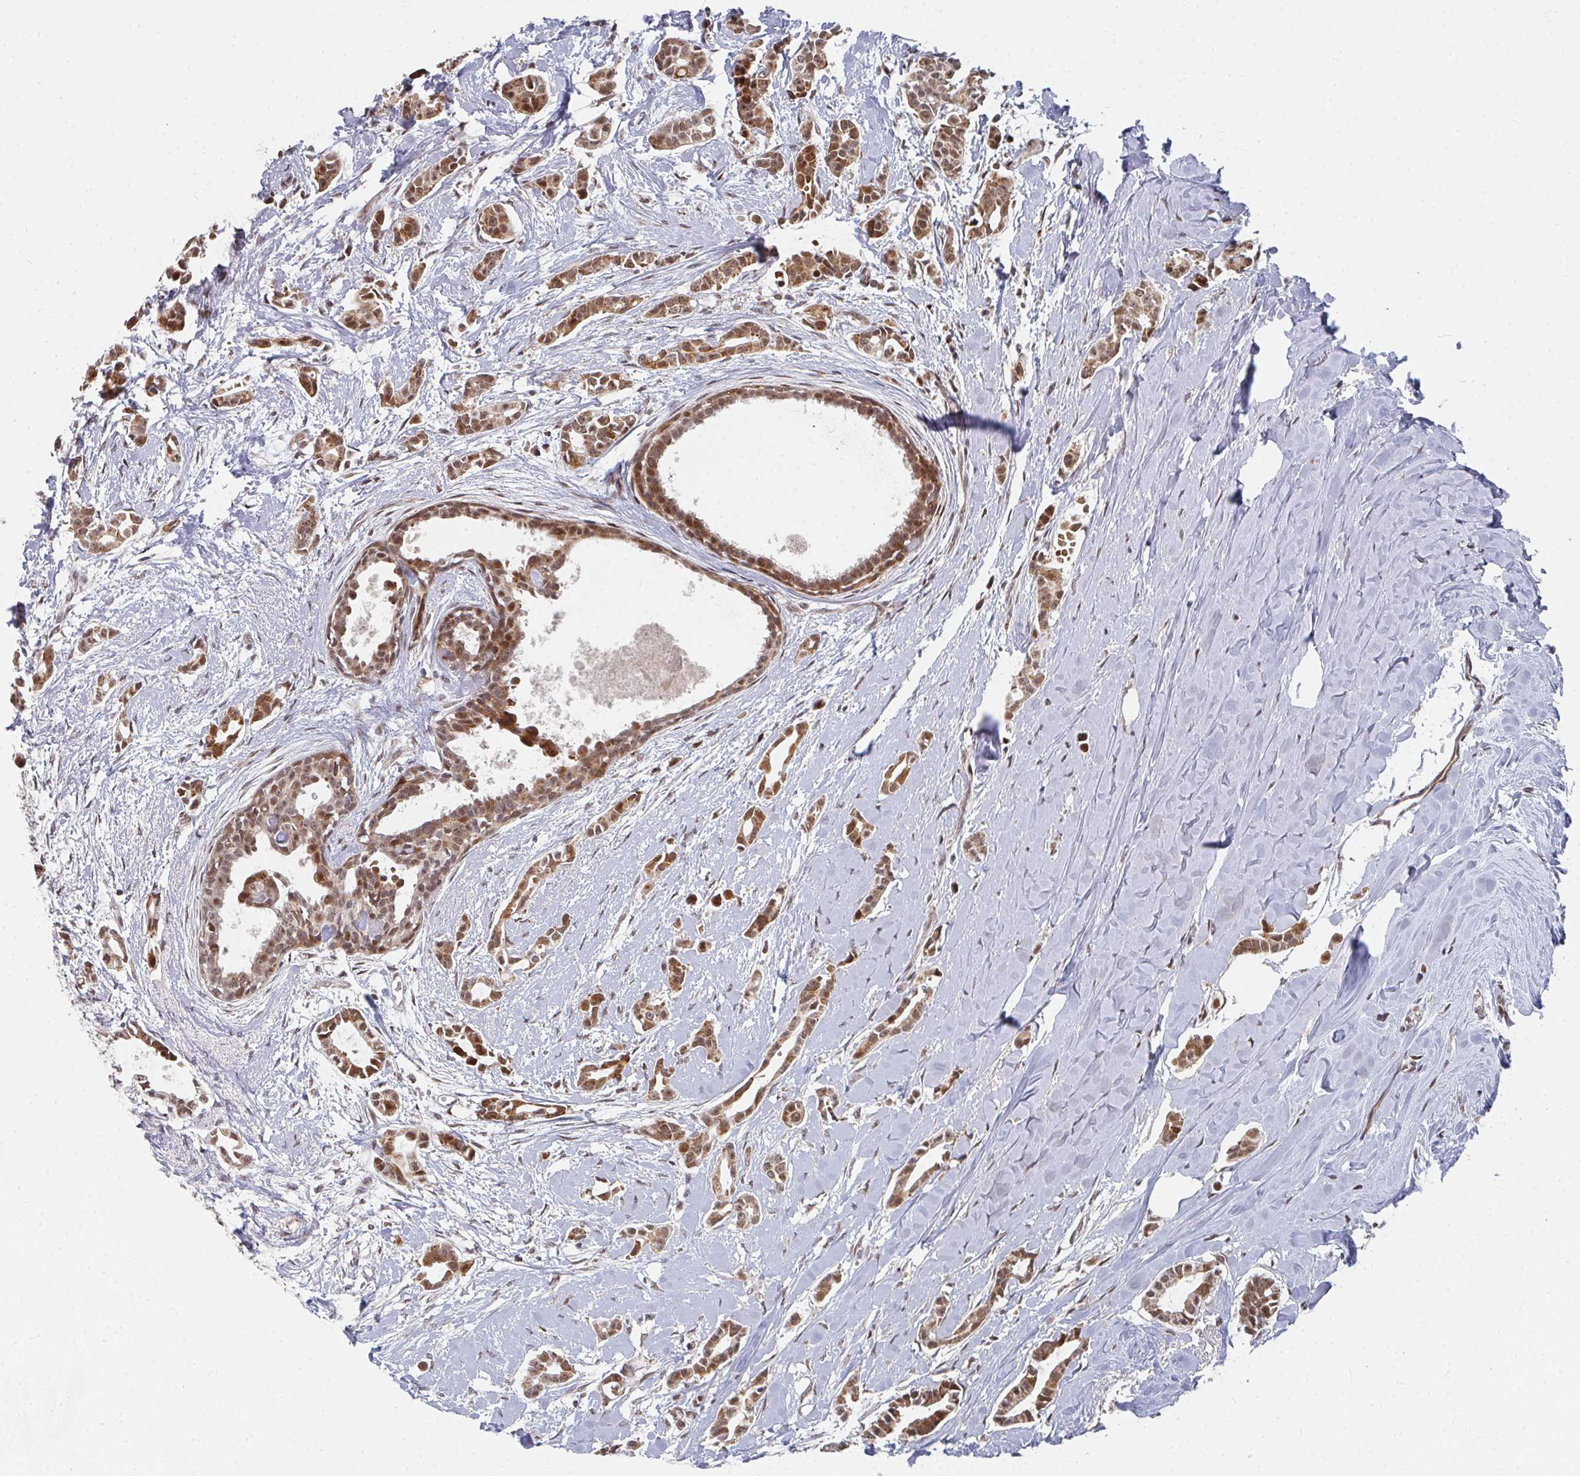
{"staining": {"intensity": "moderate", "quantity": ">75%", "location": "cytoplasmic/membranous,nuclear"}, "tissue": "breast cancer", "cell_type": "Tumor cells", "image_type": "cancer", "snomed": [{"axis": "morphology", "description": "Duct carcinoma"}, {"axis": "topography", "description": "Breast"}], "caption": "Tumor cells reveal moderate cytoplasmic/membranous and nuclear staining in about >75% of cells in breast cancer (infiltrating ductal carcinoma).", "gene": "RBBP5", "patient": {"sex": "female", "age": 64}}